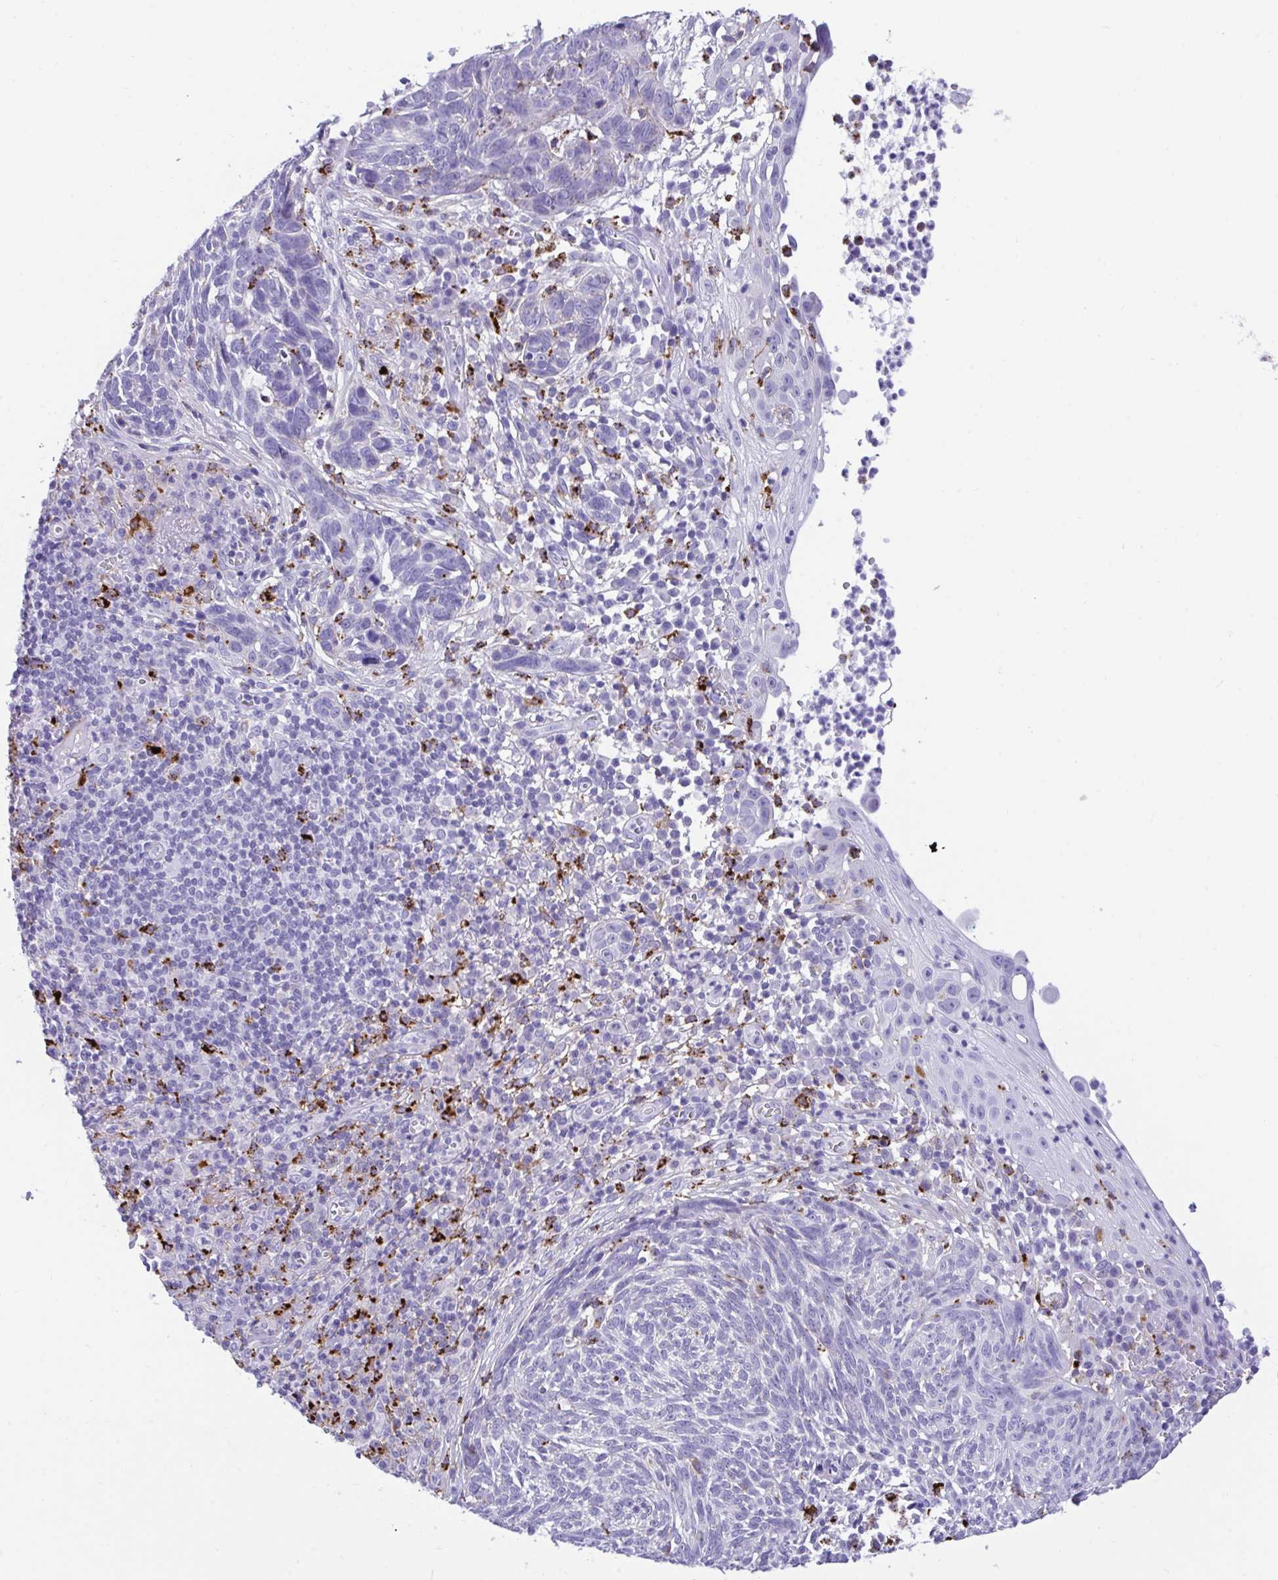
{"staining": {"intensity": "weak", "quantity": "<25%", "location": "cytoplasmic/membranous"}, "tissue": "skin cancer", "cell_type": "Tumor cells", "image_type": "cancer", "snomed": [{"axis": "morphology", "description": "Basal cell carcinoma"}, {"axis": "topography", "description": "Skin"}, {"axis": "topography", "description": "Skin of face"}], "caption": "Skin cancer was stained to show a protein in brown. There is no significant staining in tumor cells.", "gene": "CPVL", "patient": {"sex": "female", "age": 95}}